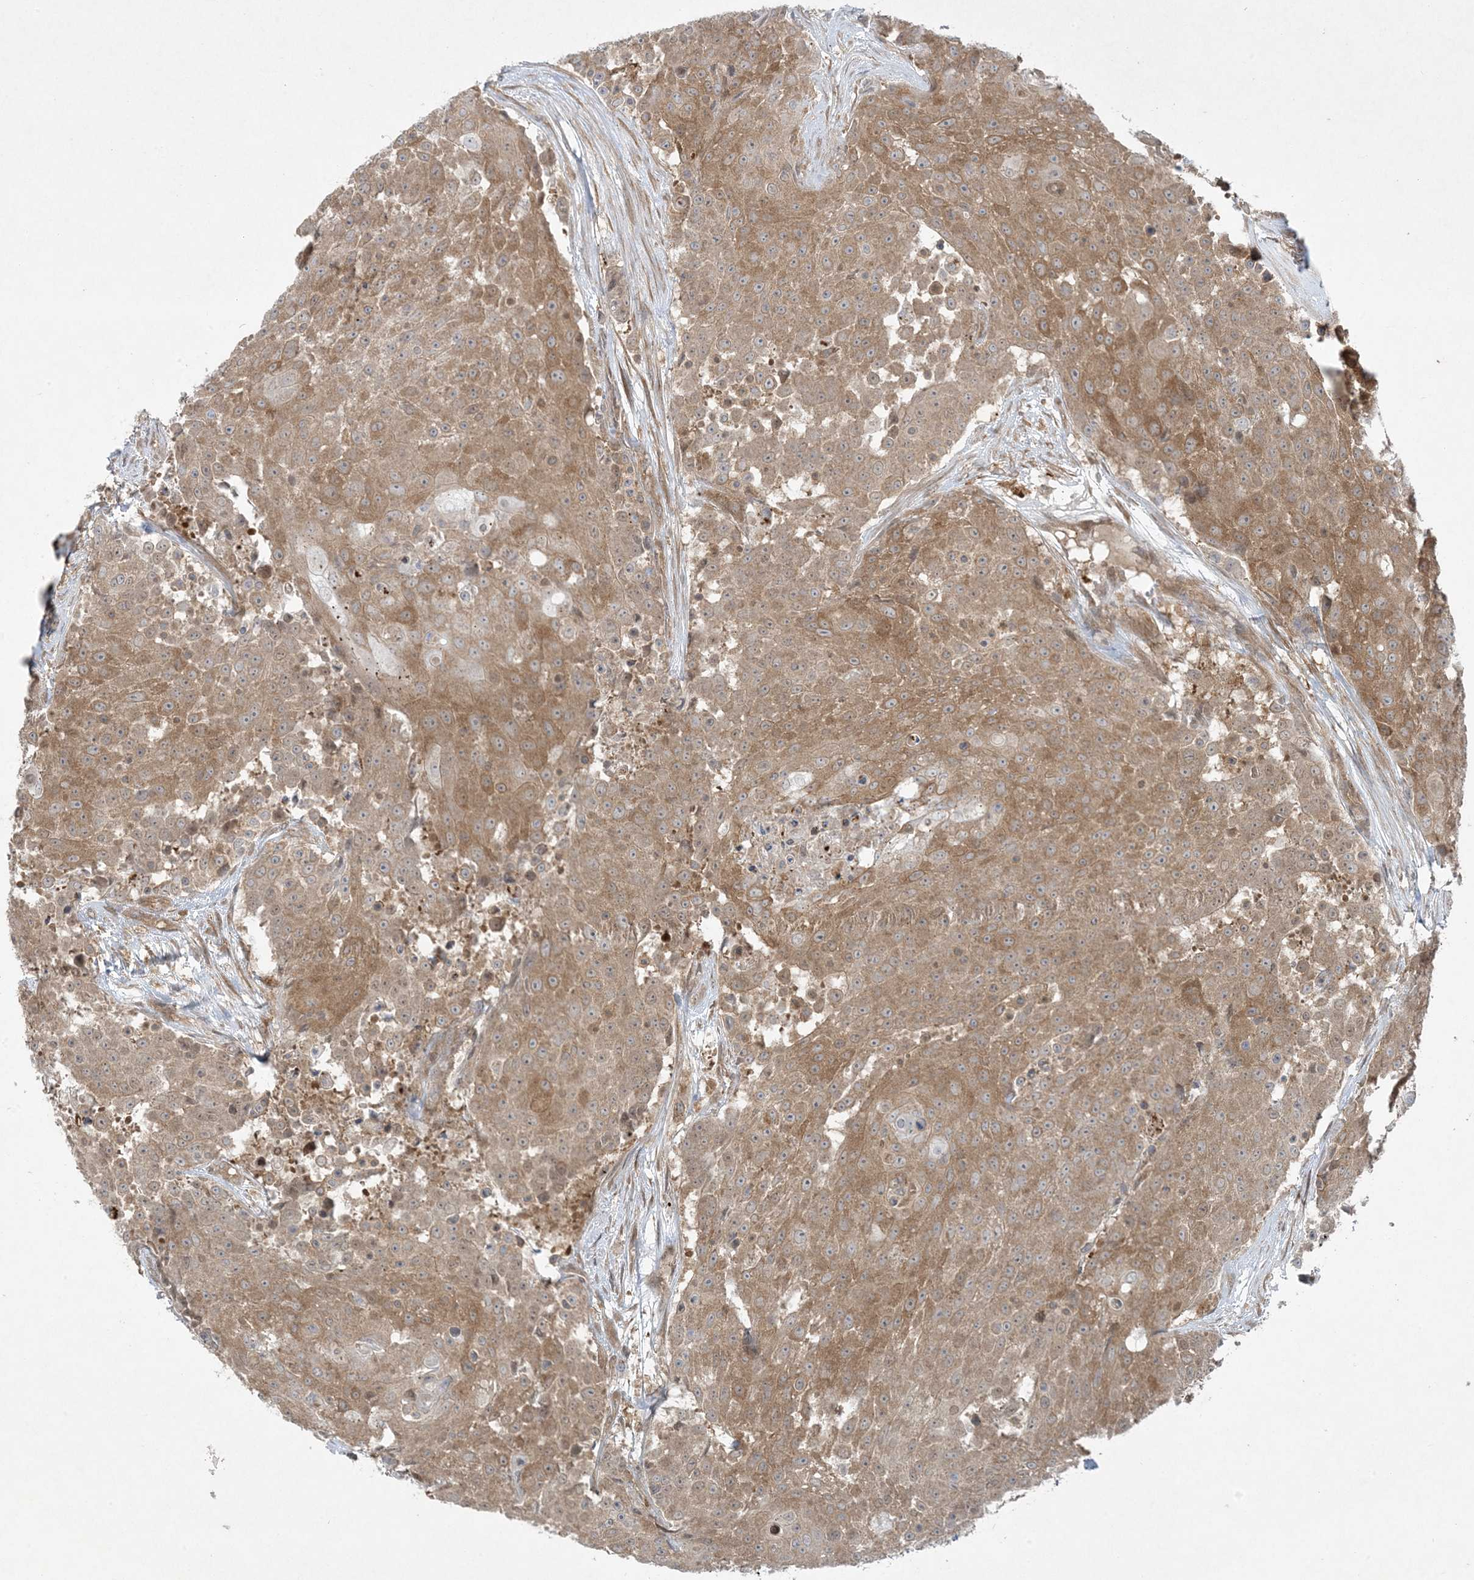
{"staining": {"intensity": "moderate", "quantity": ">75%", "location": "cytoplasmic/membranous"}, "tissue": "urothelial cancer", "cell_type": "Tumor cells", "image_type": "cancer", "snomed": [{"axis": "morphology", "description": "Urothelial carcinoma, High grade"}, {"axis": "topography", "description": "Urinary bladder"}], "caption": "Immunohistochemistry (IHC) (DAB) staining of human urothelial cancer exhibits moderate cytoplasmic/membranous protein expression in about >75% of tumor cells. The protein is stained brown, and the nuclei are stained in blue (DAB IHC with brightfield microscopy, high magnification).", "gene": "STAM2", "patient": {"sex": "female", "age": 63}}